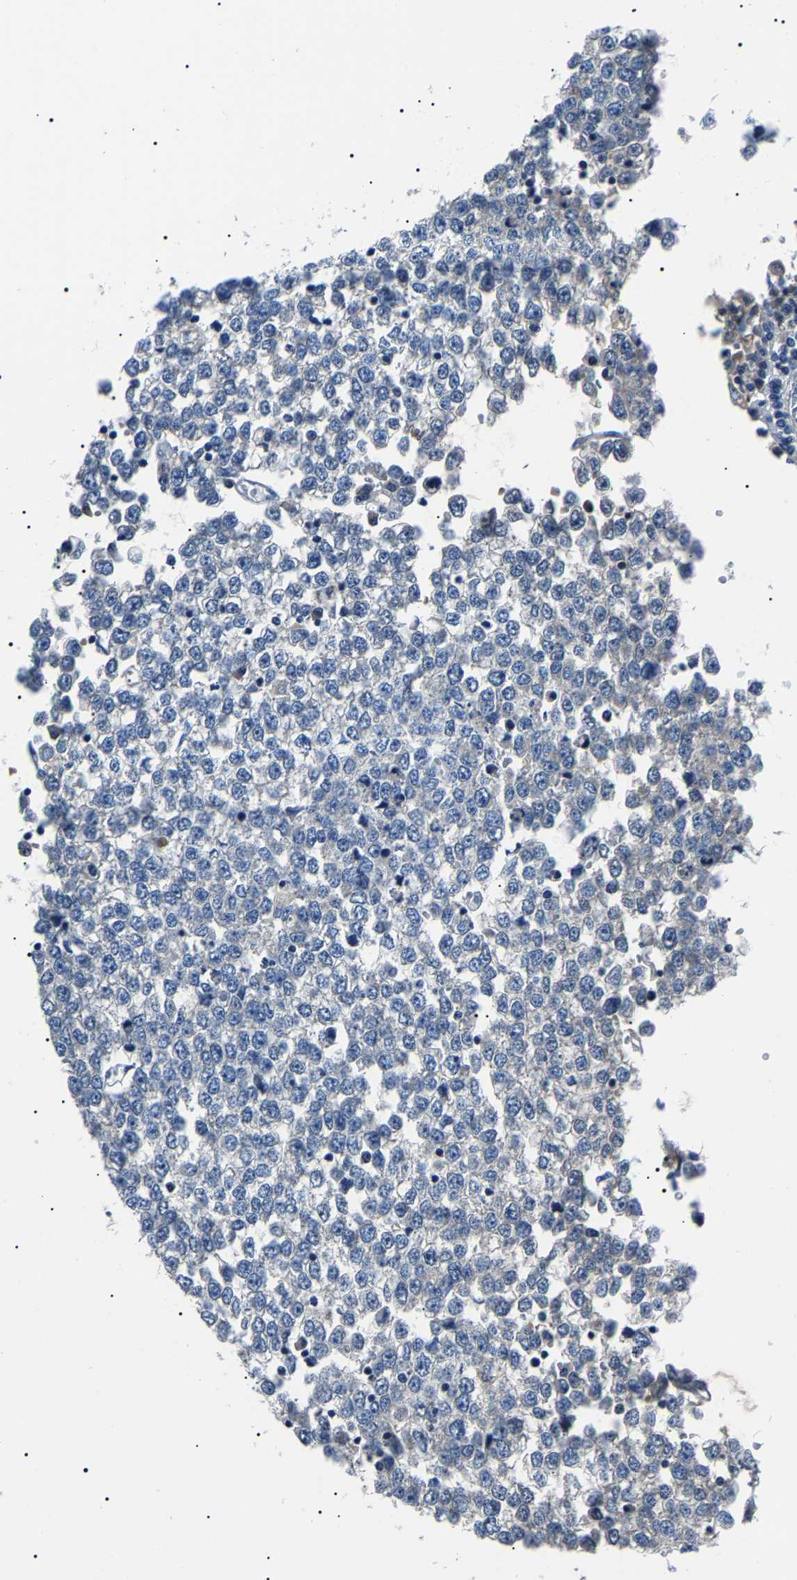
{"staining": {"intensity": "negative", "quantity": "none", "location": "none"}, "tissue": "testis cancer", "cell_type": "Tumor cells", "image_type": "cancer", "snomed": [{"axis": "morphology", "description": "Seminoma, NOS"}, {"axis": "topography", "description": "Testis"}], "caption": "Immunohistochemistry (IHC) of testis cancer demonstrates no positivity in tumor cells.", "gene": "KLK15", "patient": {"sex": "male", "age": 65}}